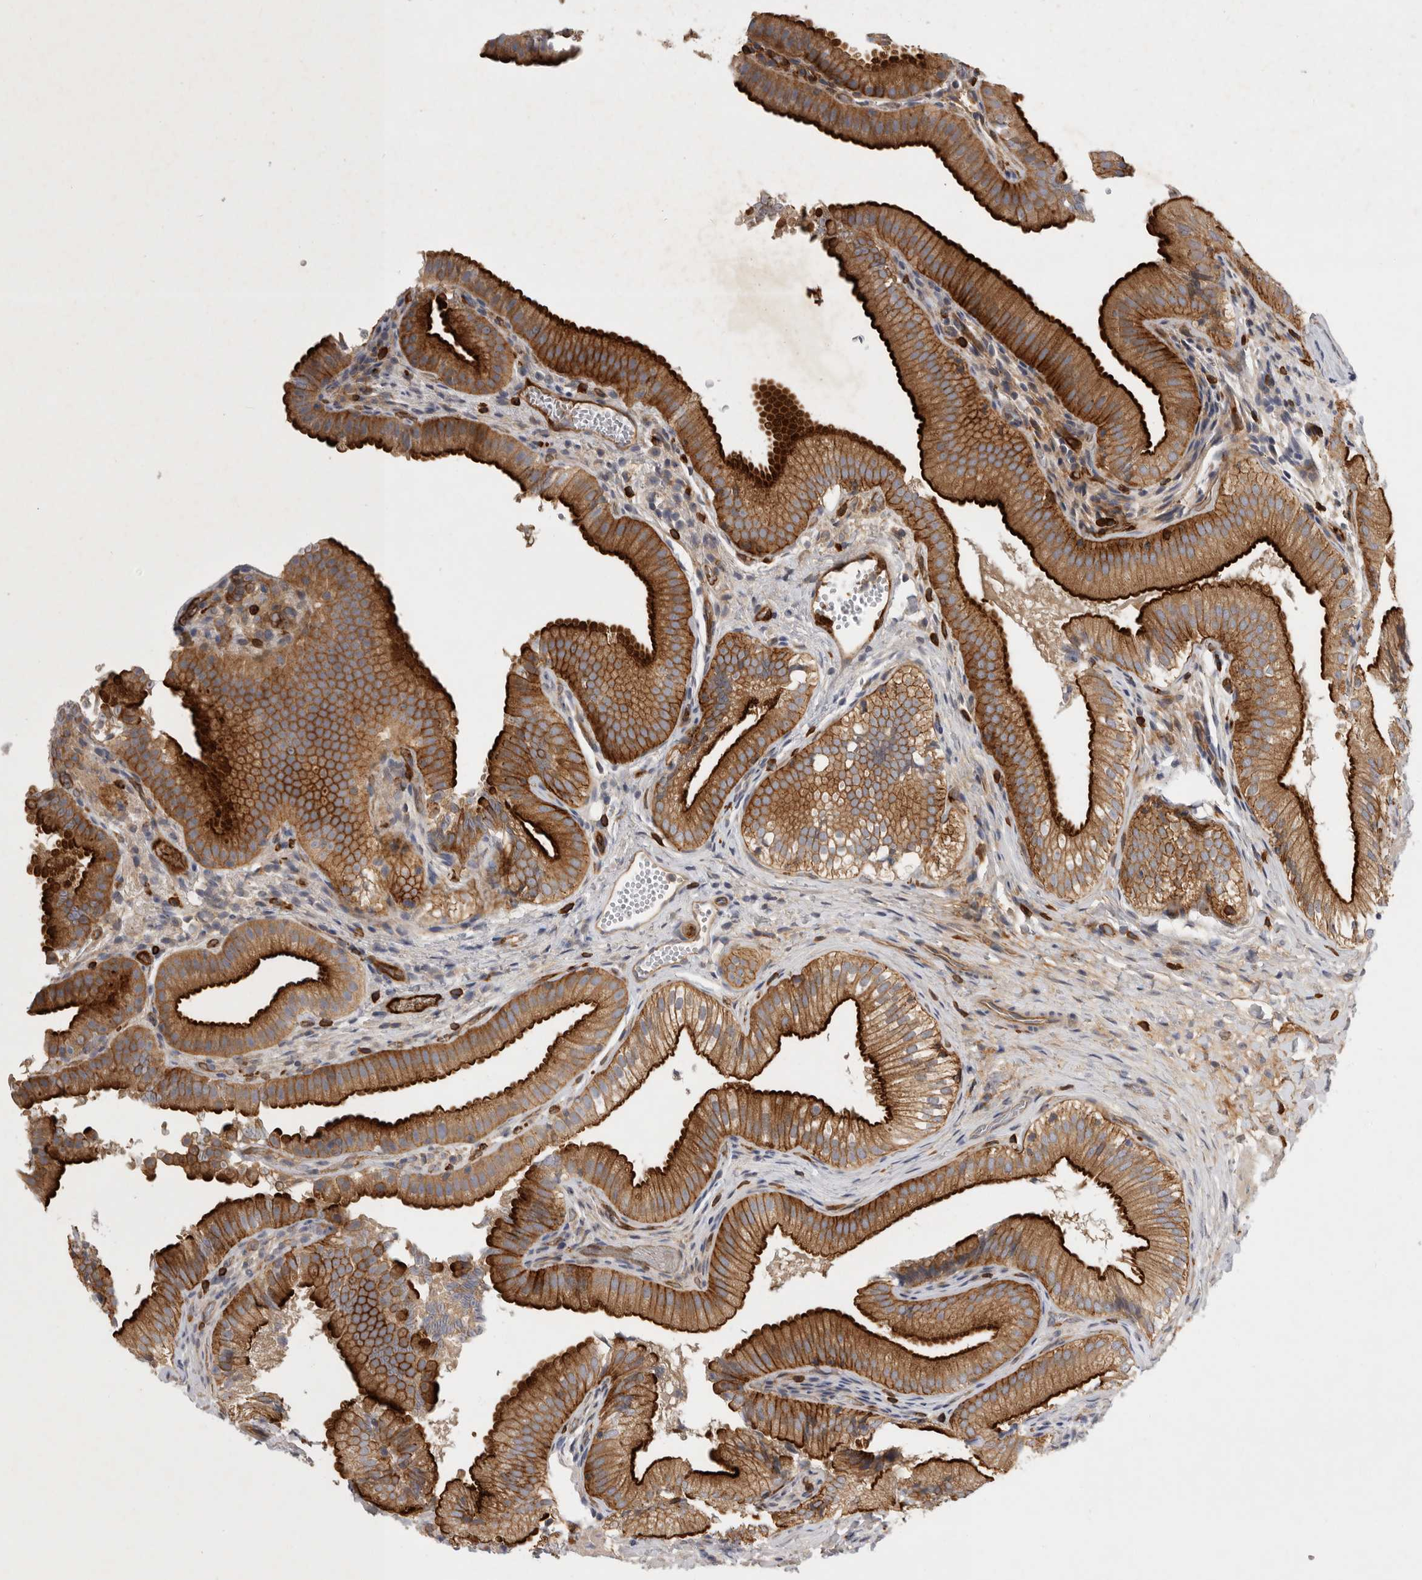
{"staining": {"intensity": "strong", "quantity": ">75%", "location": "cytoplasmic/membranous"}, "tissue": "gallbladder", "cell_type": "Glandular cells", "image_type": "normal", "snomed": [{"axis": "morphology", "description": "Normal tissue, NOS"}, {"axis": "topography", "description": "Gallbladder"}], "caption": "A photomicrograph of gallbladder stained for a protein displays strong cytoplasmic/membranous brown staining in glandular cells. The staining is performed using DAB (3,3'-diaminobenzidine) brown chromogen to label protein expression. The nuclei are counter-stained blue using hematoxylin.", "gene": "MLPH", "patient": {"sex": "female", "age": 30}}